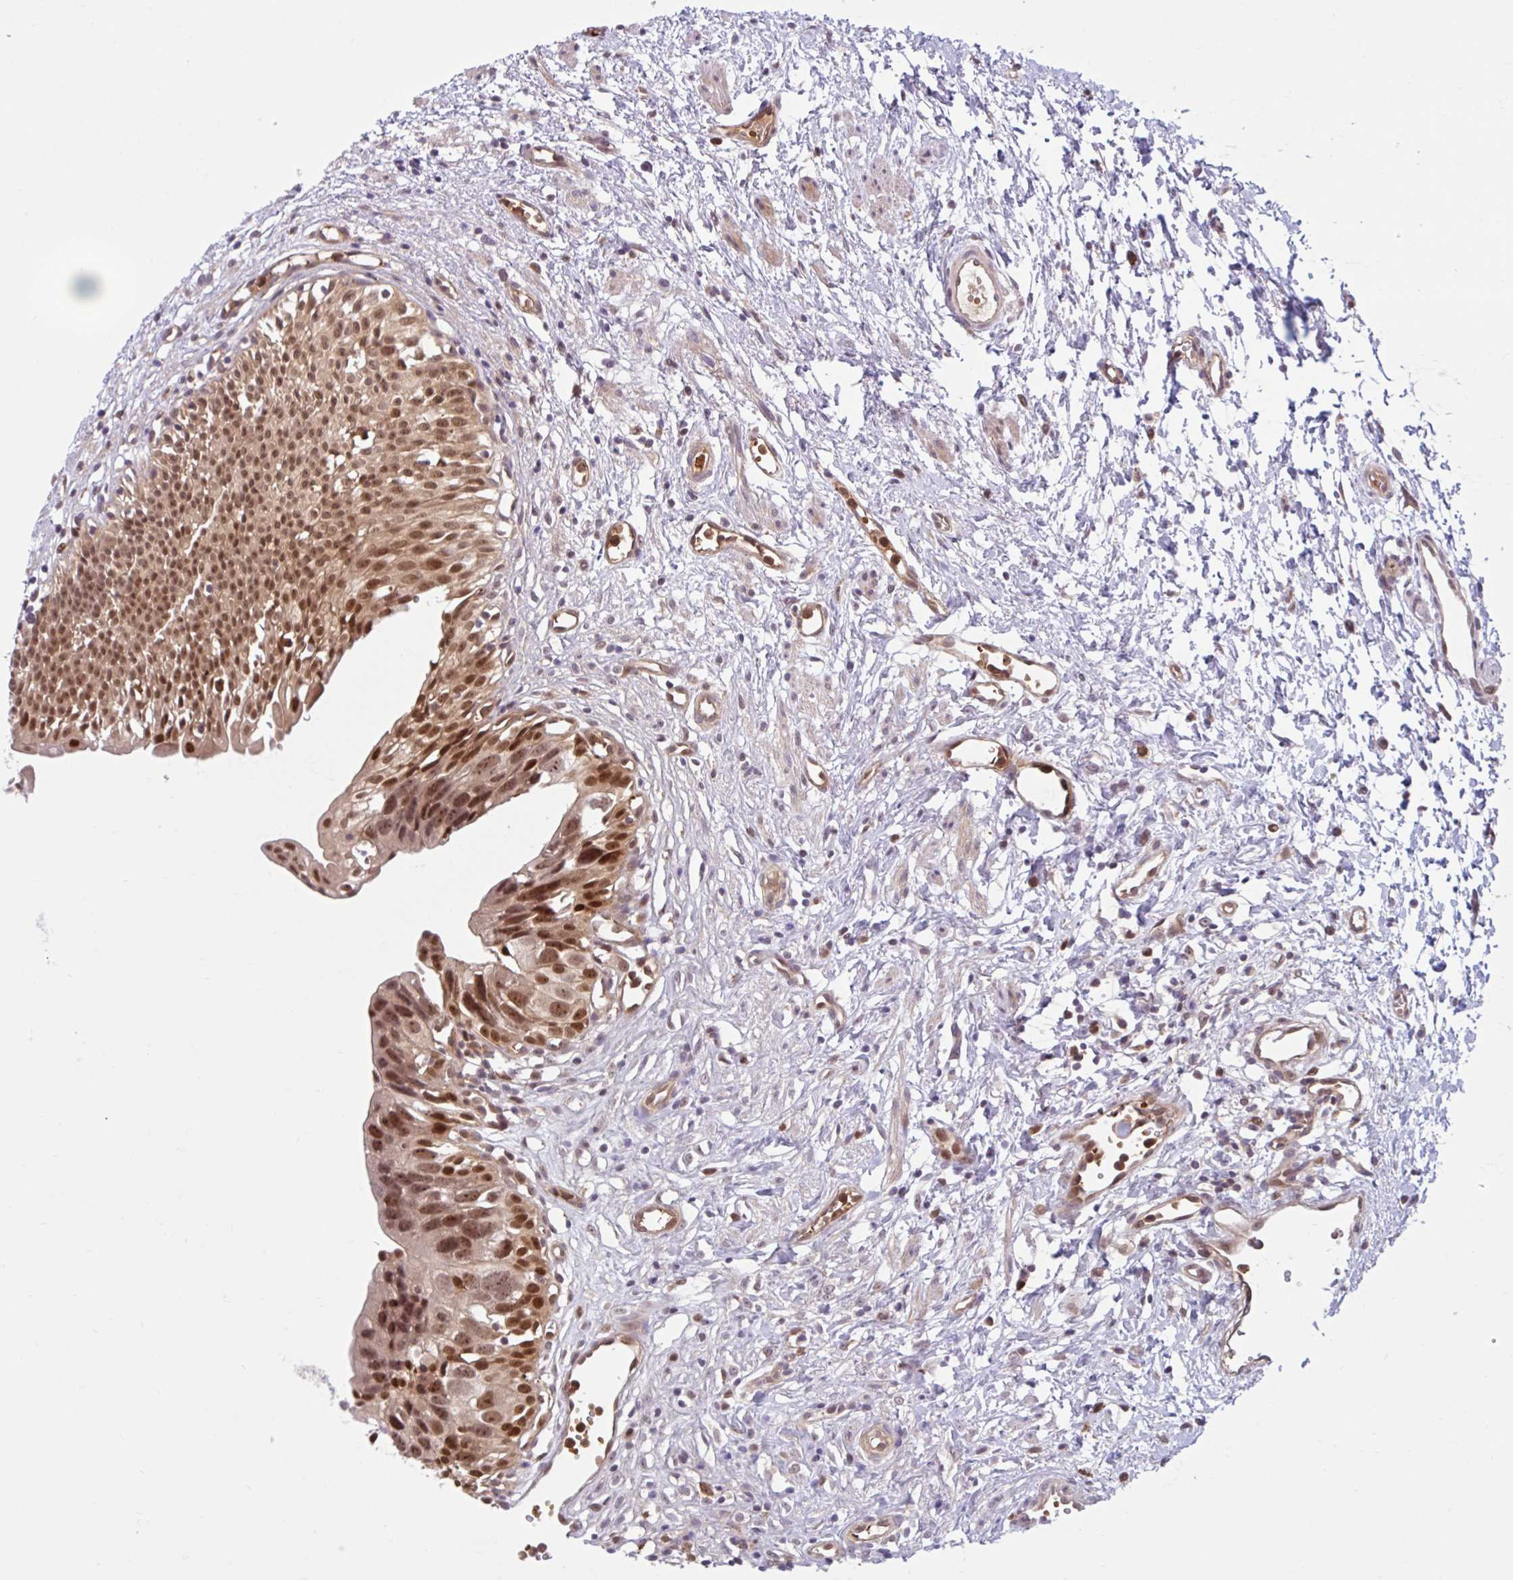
{"staining": {"intensity": "strong", "quantity": ">75%", "location": "nuclear"}, "tissue": "urinary bladder", "cell_type": "Urothelial cells", "image_type": "normal", "snomed": [{"axis": "morphology", "description": "Normal tissue, NOS"}, {"axis": "topography", "description": "Urinary bladder"}], "caption": "Strong nuclear protein positivity is present in approximately >75% of urothelial cells in urinary bladder. The protein of interest is stained brown, and the nuclei are stained in blue (DAB IHC with brightfield microscopy, high magnification).", "gene": "HMBS", "patient": {"sex": "male", "age": 51}}